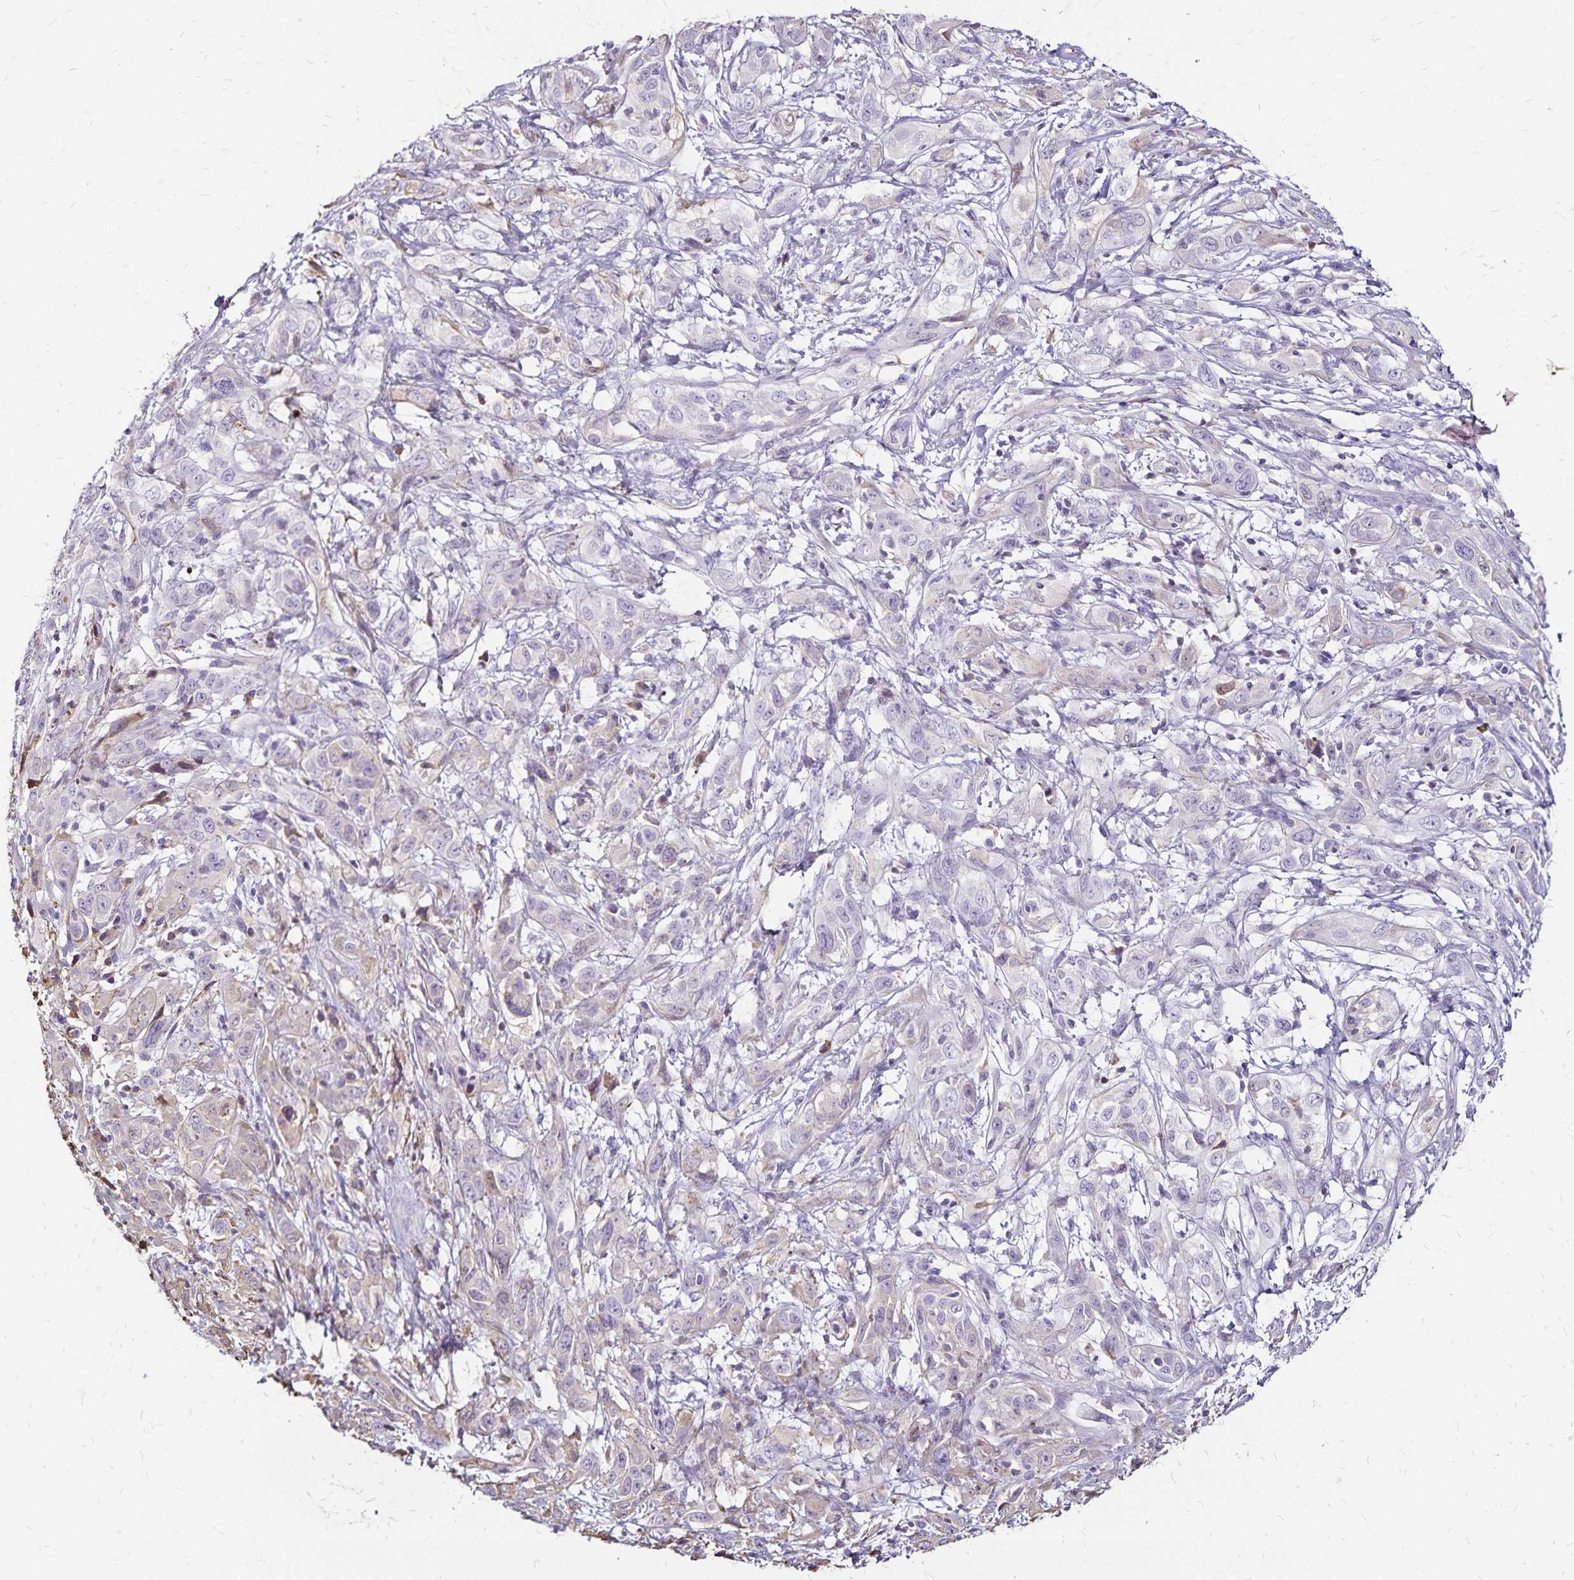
{"staining": {"intensity": "negative", "quantity": "none", "location": "none"}, "tissue": "cervical cancer", "cell_type": "Tumor cells", "image_type": "cancer", "snomed": [{"axis": "morphology", "description": "Adenocarcinoma, NOS"}, {"axis": "topography", "description": "Cervix"}], "caption": "Cervical cancer (adenocarcinoma) stained for a protein using immunohistochemistry exhibits no positivity tumor cells.", "gene": "KISS1", "patient": {"sex": "female", "age": 40}}